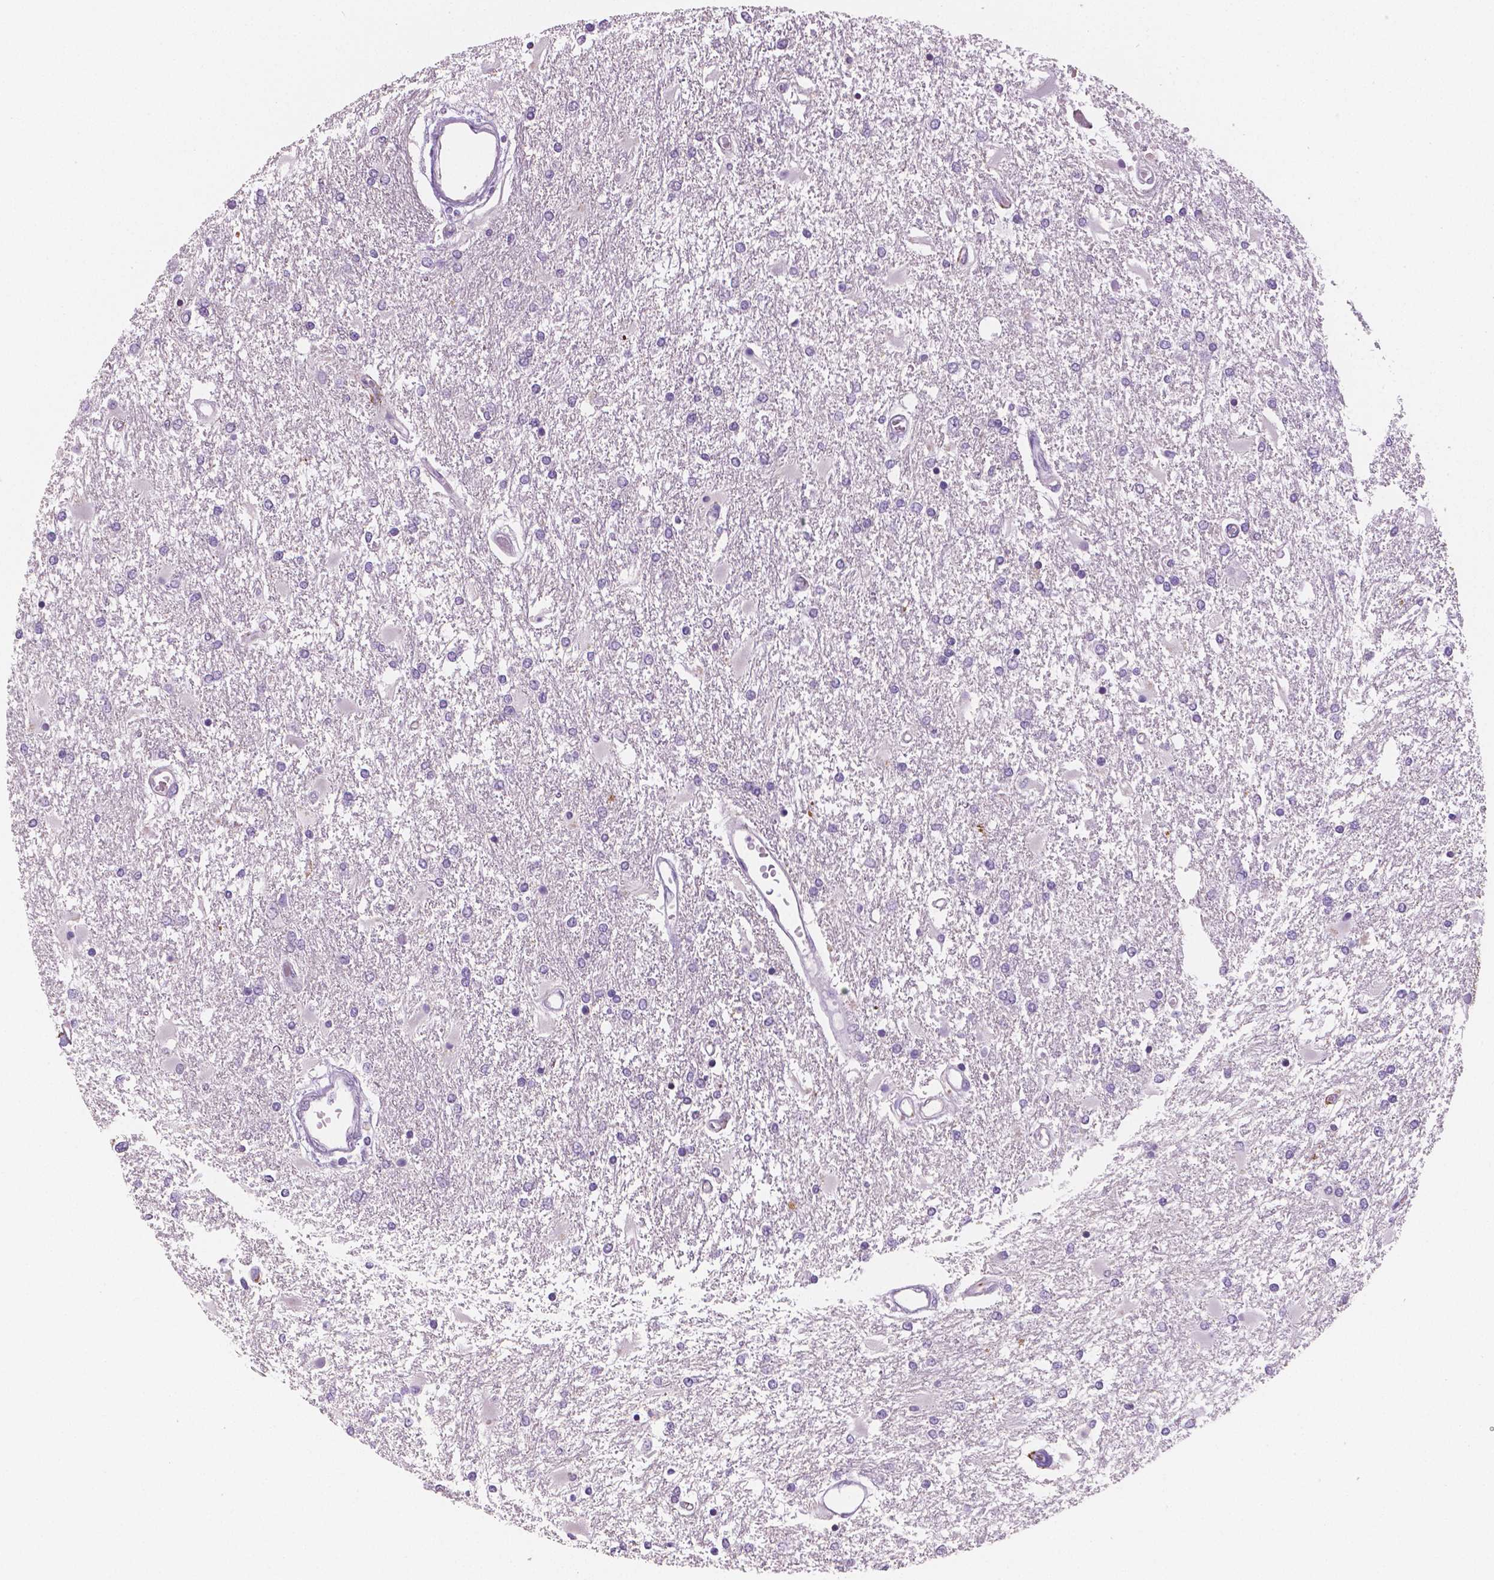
{"staining": {"intensity": "negative", "quantity": "none", "location": "none"}, "tissue": "glioma", "cell_type": "Tumor cells", "image_type": "cancer", "snomed": [{"axis": "morphology", "description": "Glioma, malignant, High grade"}, {"axis": "topography", "description": "Cerebral cortex"}], "caption": "IHC micrograph of malignant glioma (high-grade) stained for a protein (brown), which reveals no positivity in tumor cells.", "gene": "TSPAN7", "patient": {"sex": "male", "age": 79}}